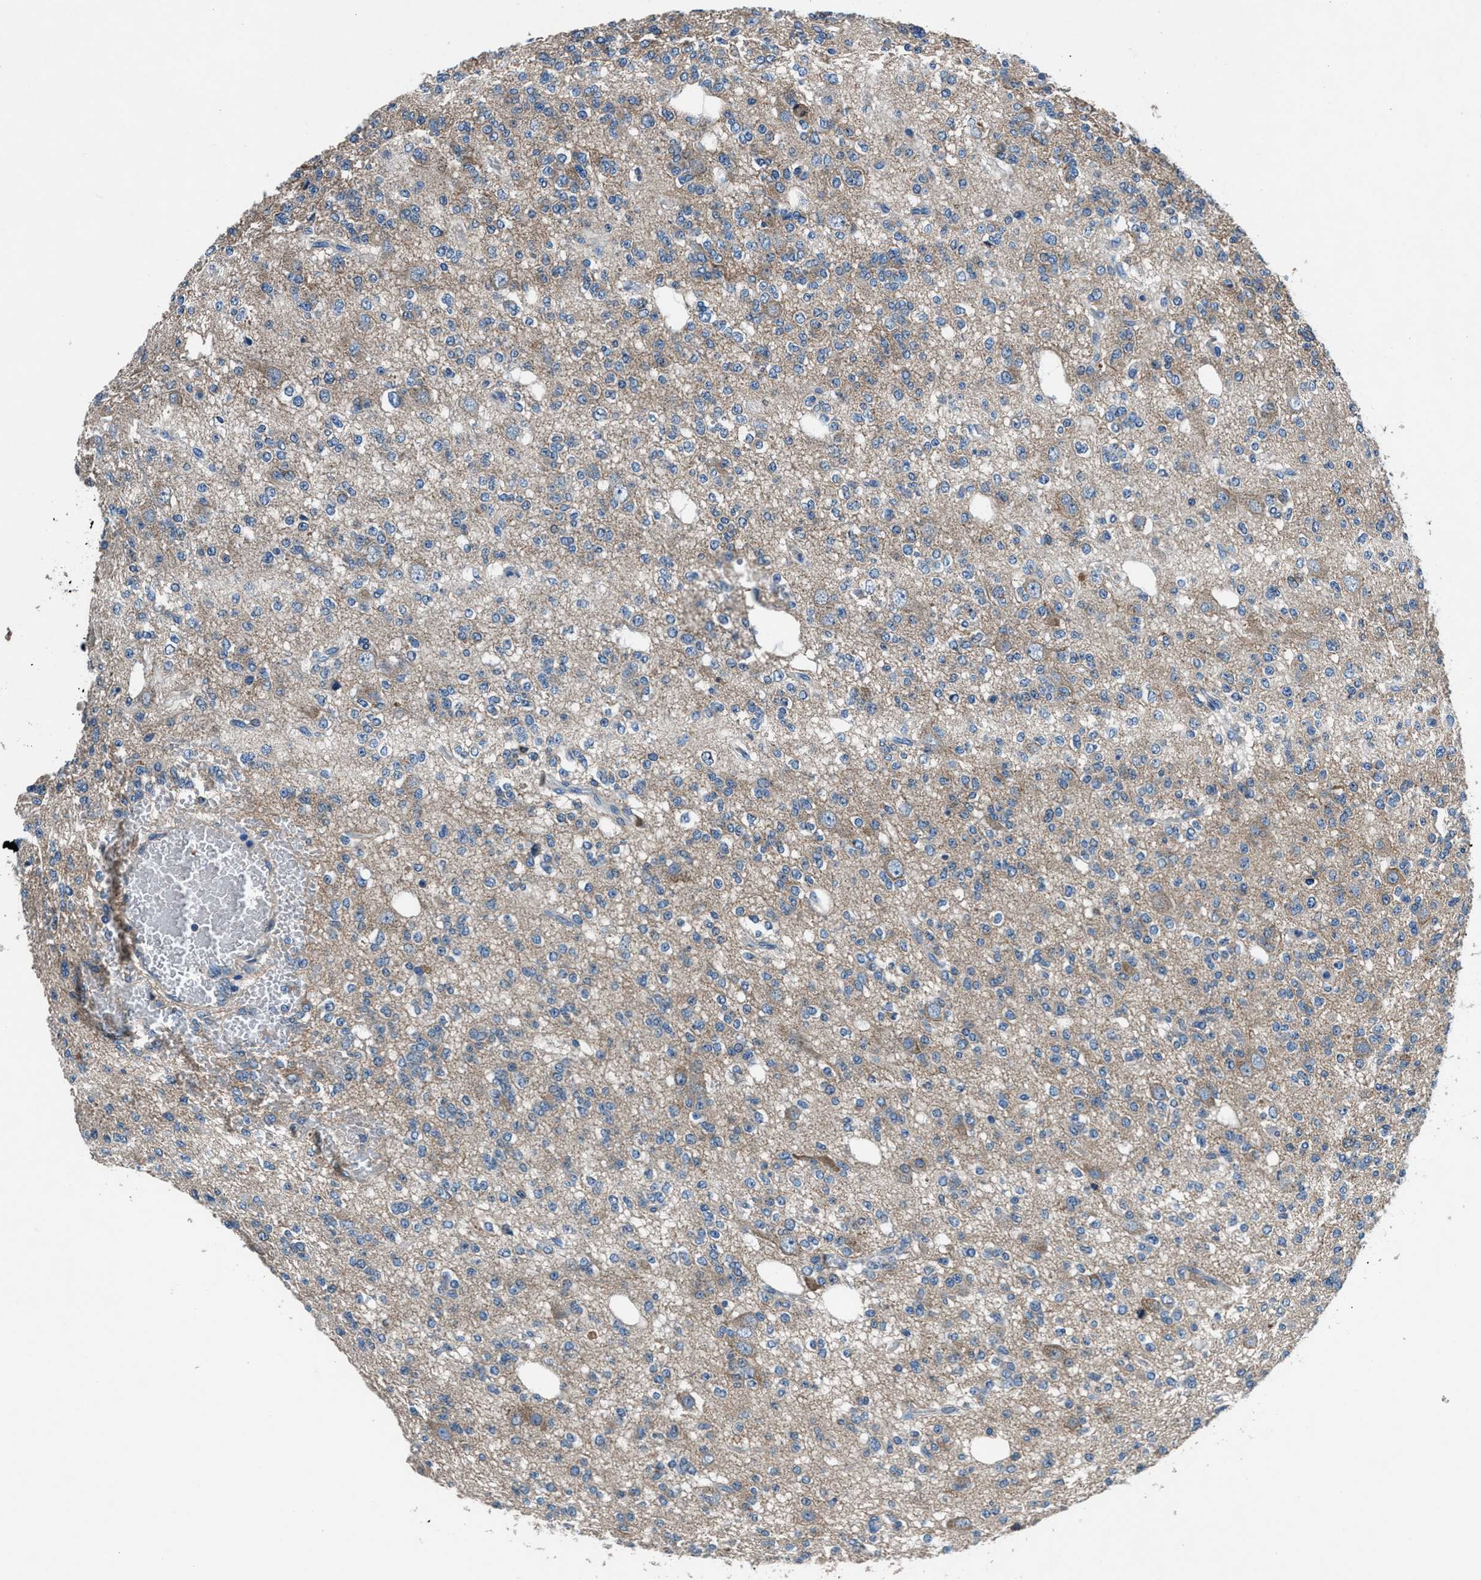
{"staining": {"intensity": "weak", "quantity": "<25%", "location": "cytoplasmic/membranous"}, "tissue": "glioma", "cell_type": "Tumor cells", "image_type": "cancer", "snomed": [{"axis": "morphology", "description": "Glioma, malignant, Low grade"}, {"axis": "topography", "description": "Brain"}], "caption": "An image of human glioma is negative for staining in tumor cells. Nuclei are stained in blue.", "gene": "PRTFDC1", "patient": {"sex": "male", "age": 38}}